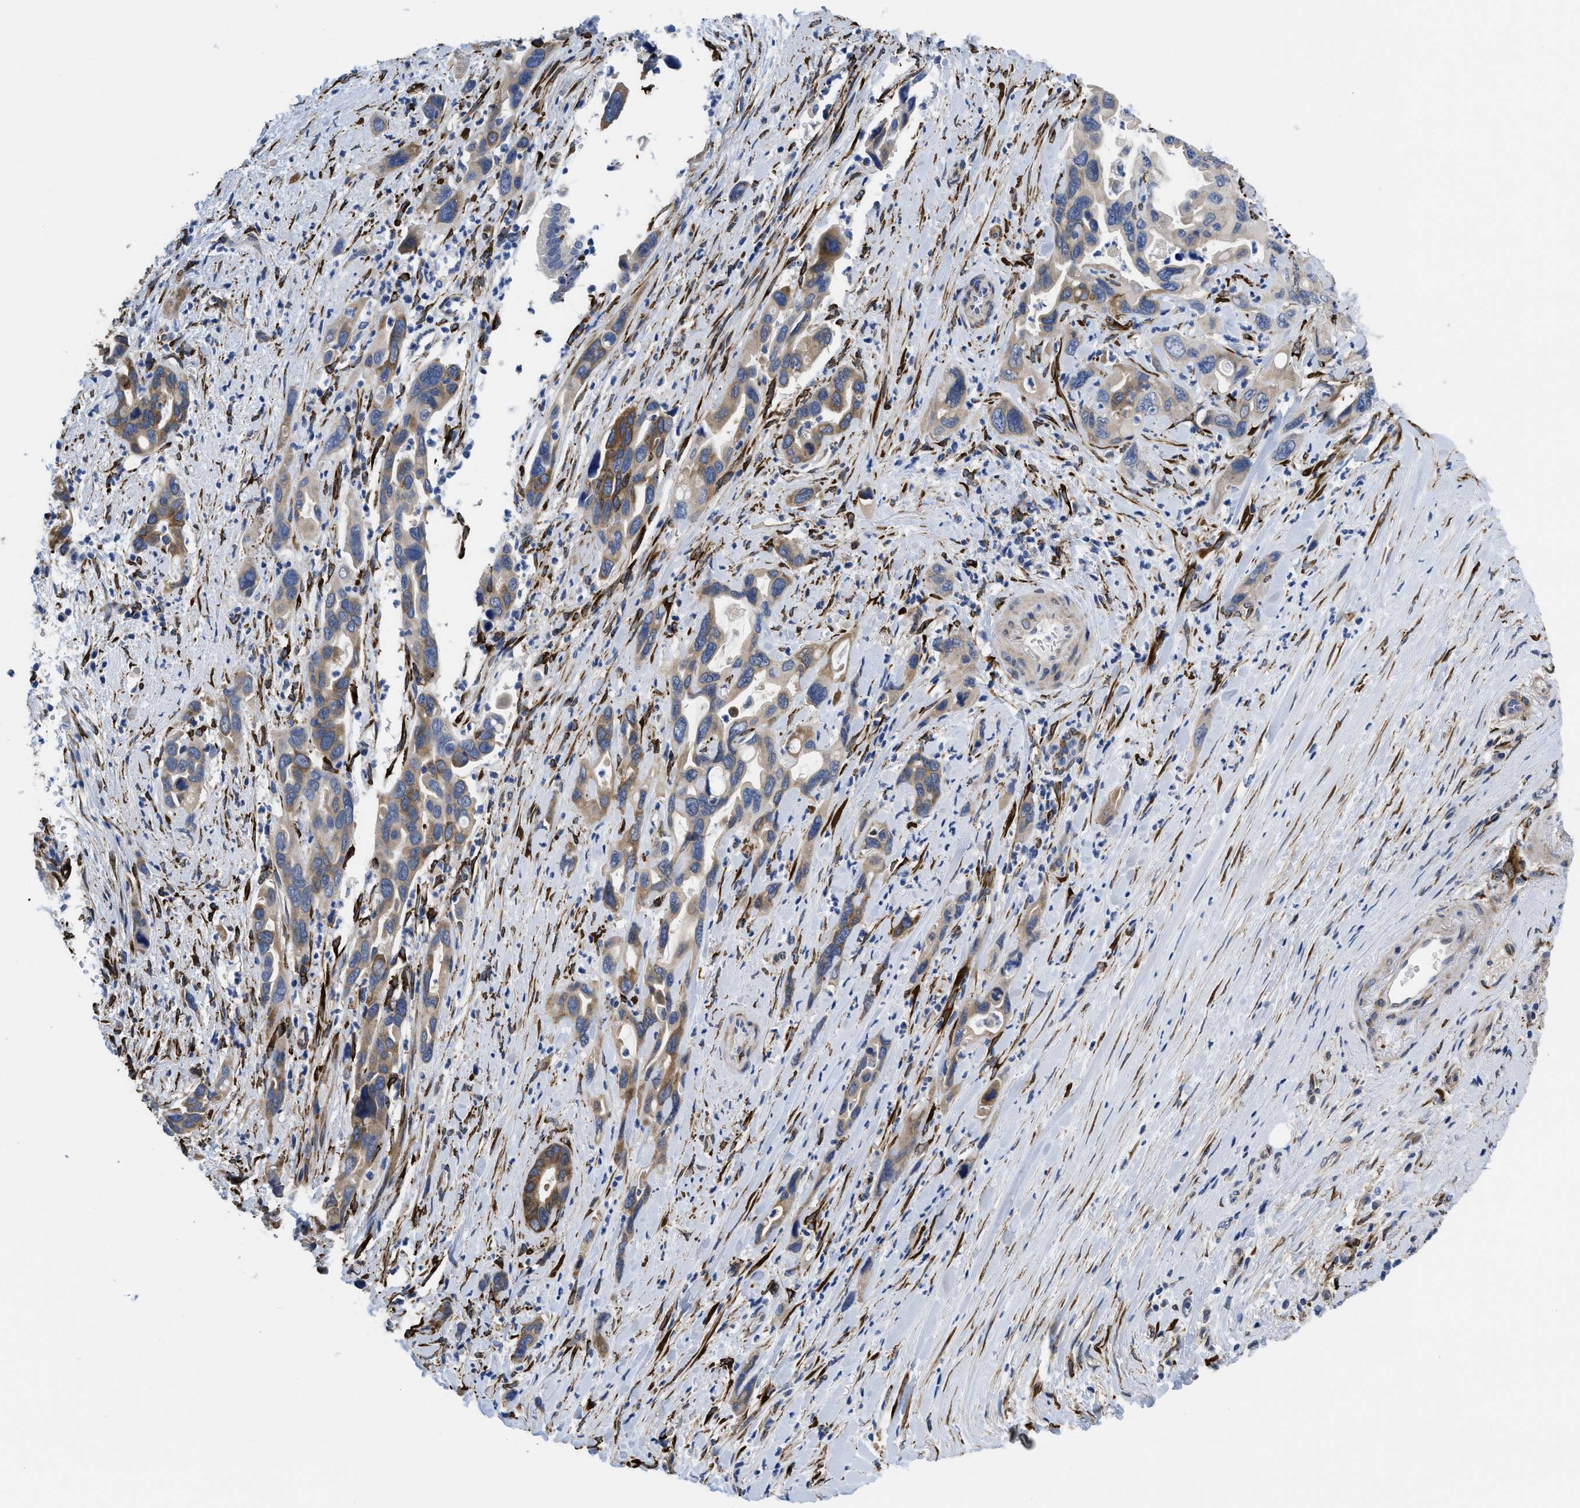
{"staining": {"intensity": "moderate", "quantity": "25%-75%", "location": "cytoplasmic/membranous"}, "tissue": "pancreatic cancer", "cell_type": "Tumor cells", "image_type": "cancer", "snomed": [{"axis": "morphology", "description": "Adenocarcinoma, NOS"}, {"axis": "topography", "description": "Pancreas"}], "caption": "Human pancreatic adenocarcinoma stained with a brown dye reveals moderate cytoplasmic/membranous positive positivity in approximately 25%-75% of tumor cells.", "gene": "SQLE", "patient": {"sex": "female", "age": 70}}